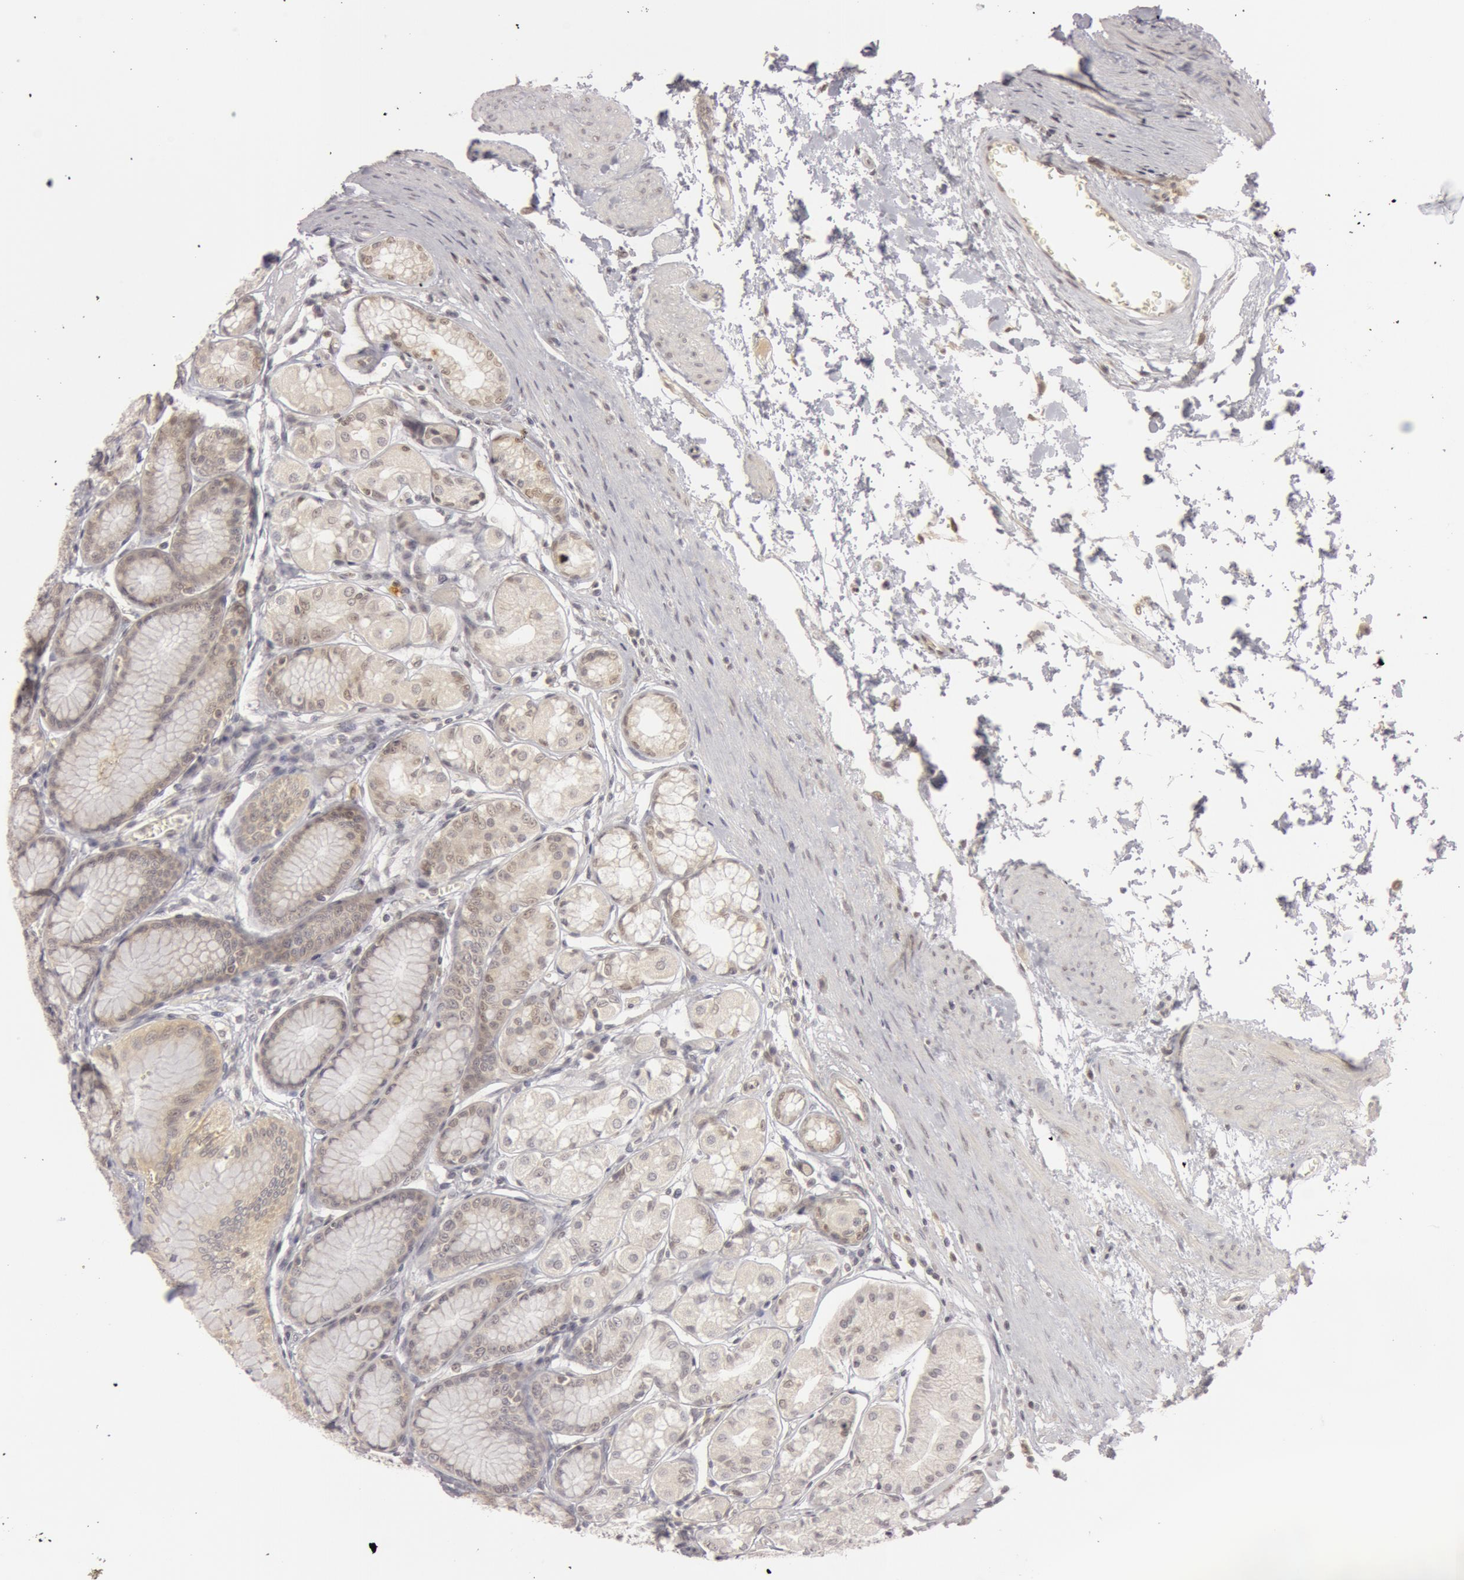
{"staining": {"intensity": "negative", "quantity": "none", "location": "none"}, "tissue": "stomach", "cell_type": "Glandular cells", "image_type": "normal", "snomed": [{"axis": "morphology", "description": "Normal tissue, NOS"}, {"axis": "topography", "description": "Stomach"}, {"axis": "topography", "description": "Stomach, lower"}], "caption": "IHC of normal stomach demonstrates no staining in glandular cells.", "gene": "OASL", "patient": {"sex": "male", "age": 76}}